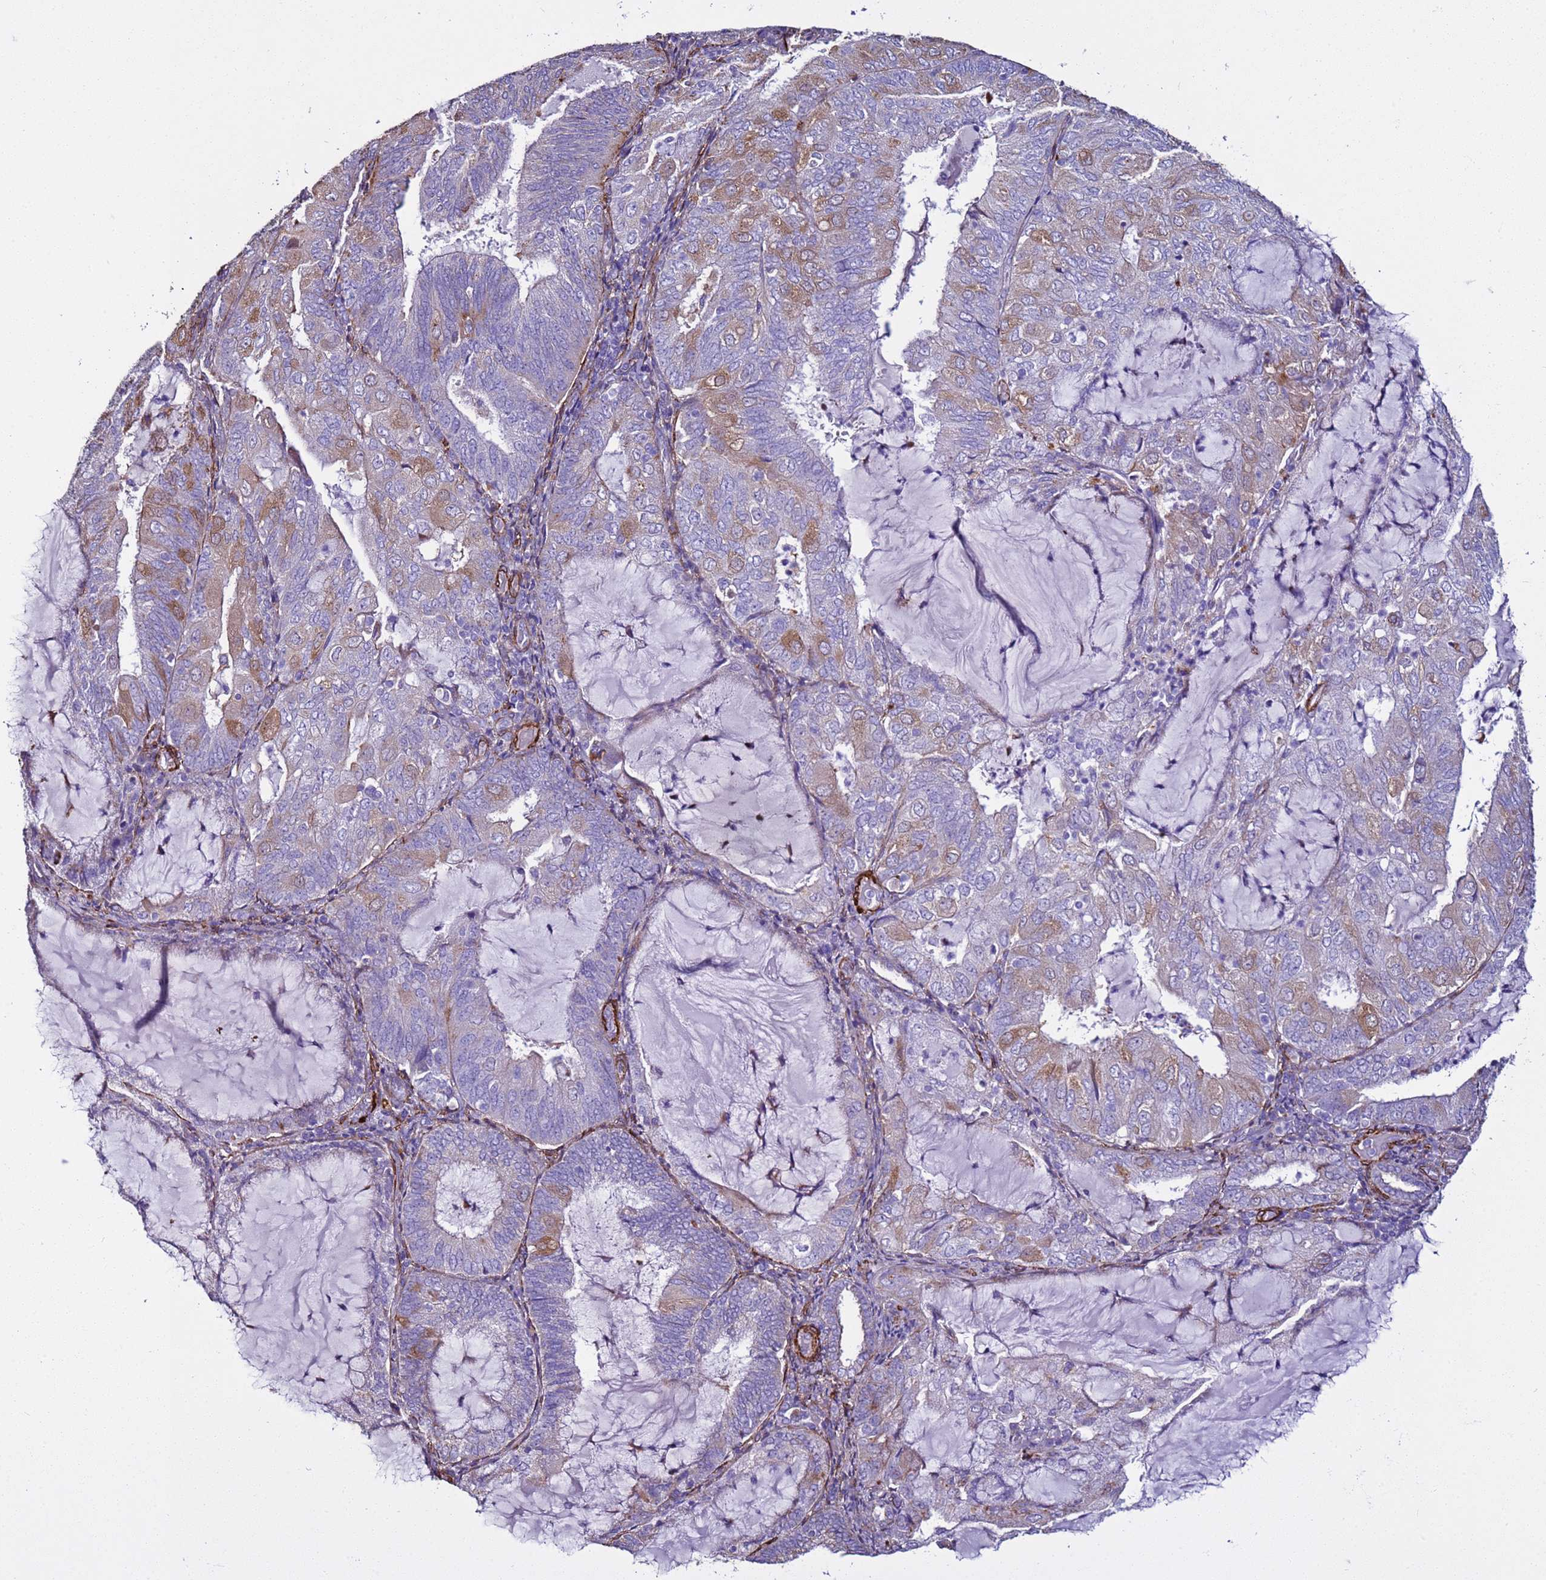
{"staining": {"intensity": "weak", "quantity": "25%-75%", "location": "cytoplasmic/membranous"}, "tissue": "endometrial cancer", "cell_type": "Tumor cells", "image_type": "cancer", "snomed": [{"axis": "morphology", "description": "Adenocarcinoma, NOS"}, {"axis": "topography", "description": "Endometrium"}], "caption": "The immunohistochemical stain shows weak cytoplasmic/membranous positivity in tumor cells of adenocarcinoma (endometrial) tissue.", "gene": "RABL2B", "patient": {"sex": "female", "age": 81}}